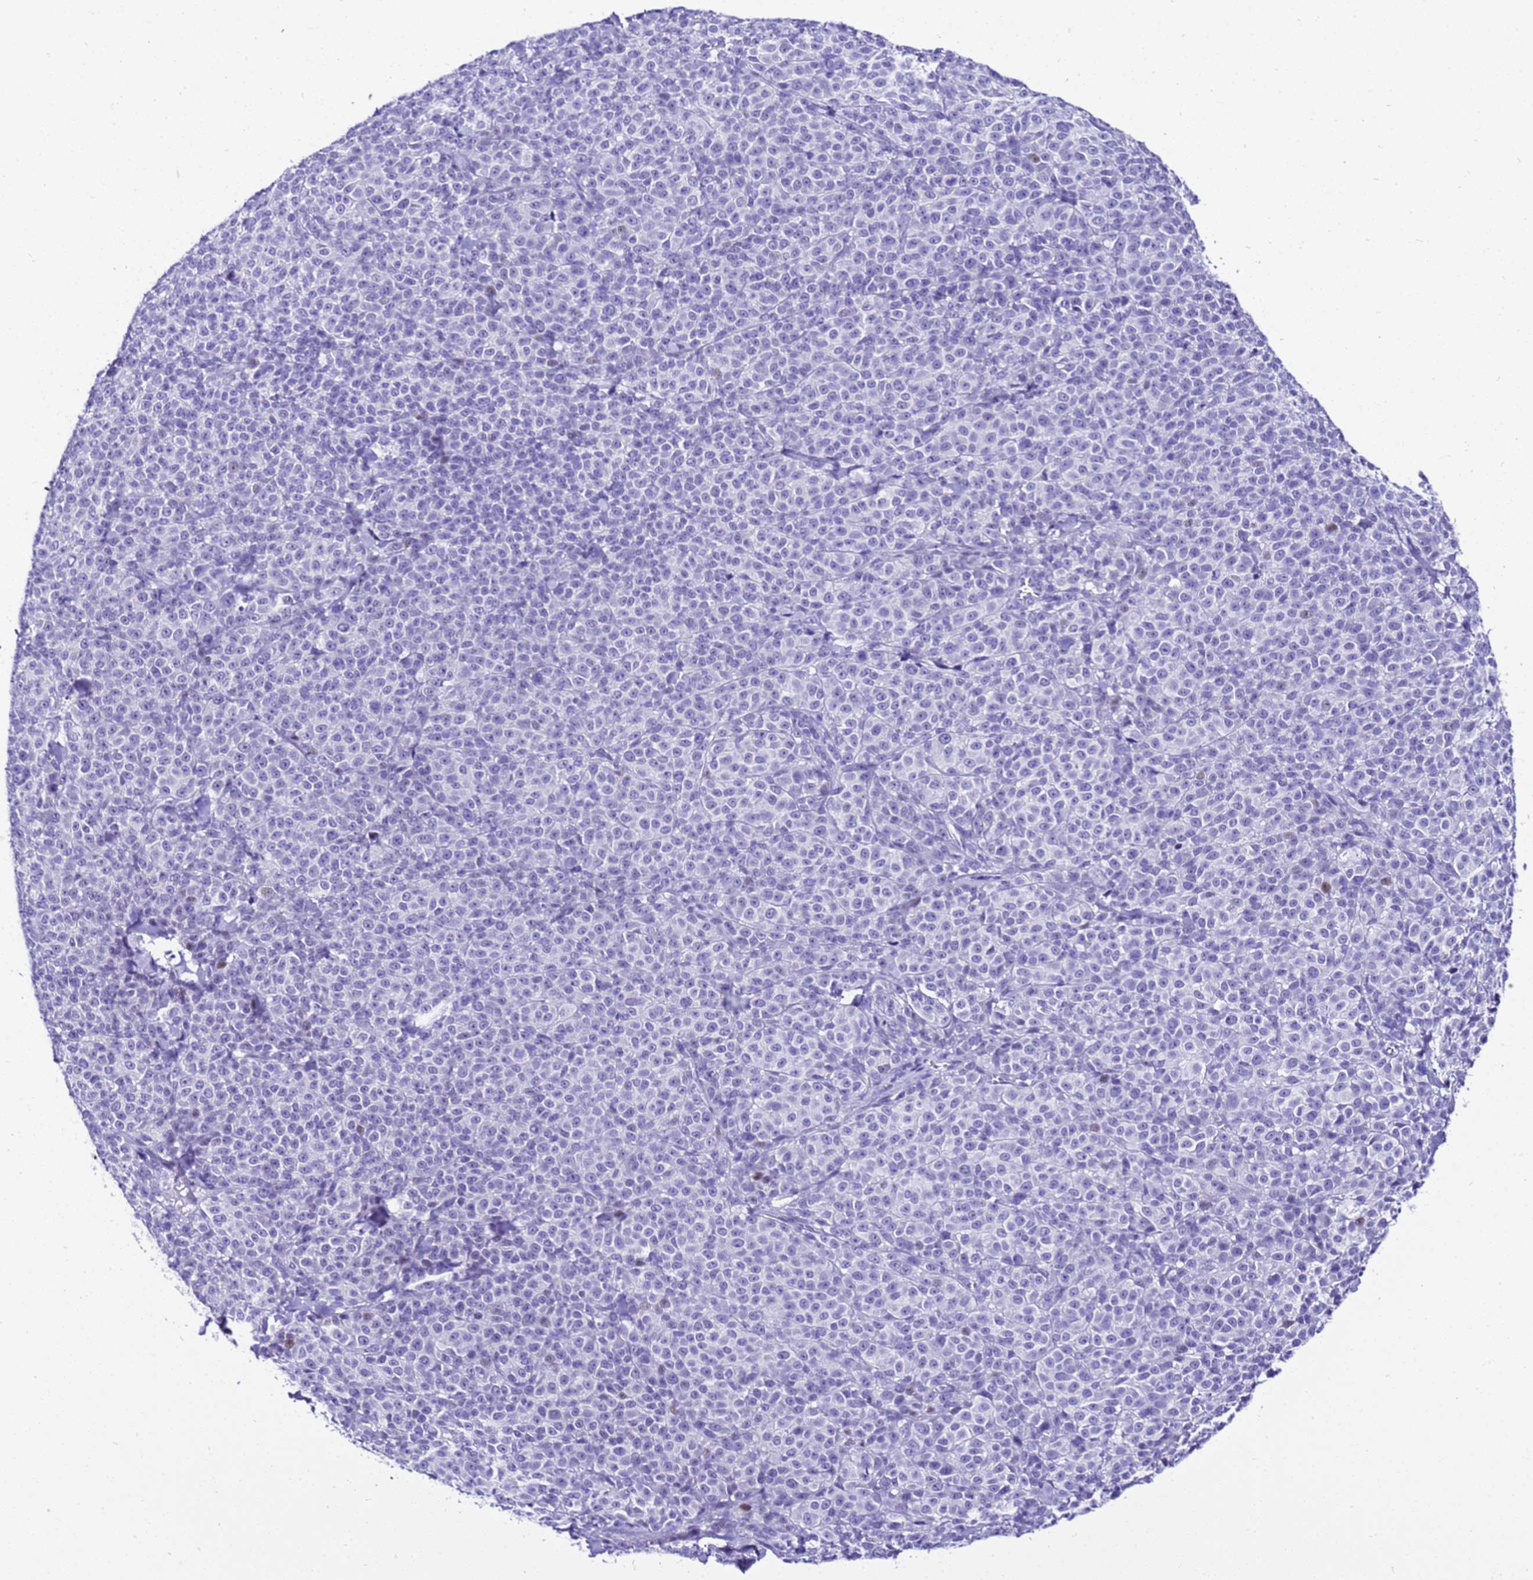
{"staining": {"intensity": "negative", "quantity": "none", "location": "none"}, "tissue": "melanoma", "cell_type": "Tumor cells", "image_type": "cancer", "snomed": [{"axis": "morphology", "description": "Normal tissue, NOS"}, {"axis": "morphology", "description": "Malignant melanoma, NOS"}, {"axis": "topography", "description": "Skin"}], "caption": "The immunohistochemistry image has no significant positivity in tumor cells of melanoma tissue.", "gene": "ZNF417", "patient": {"sex": "female", "age": 34}}